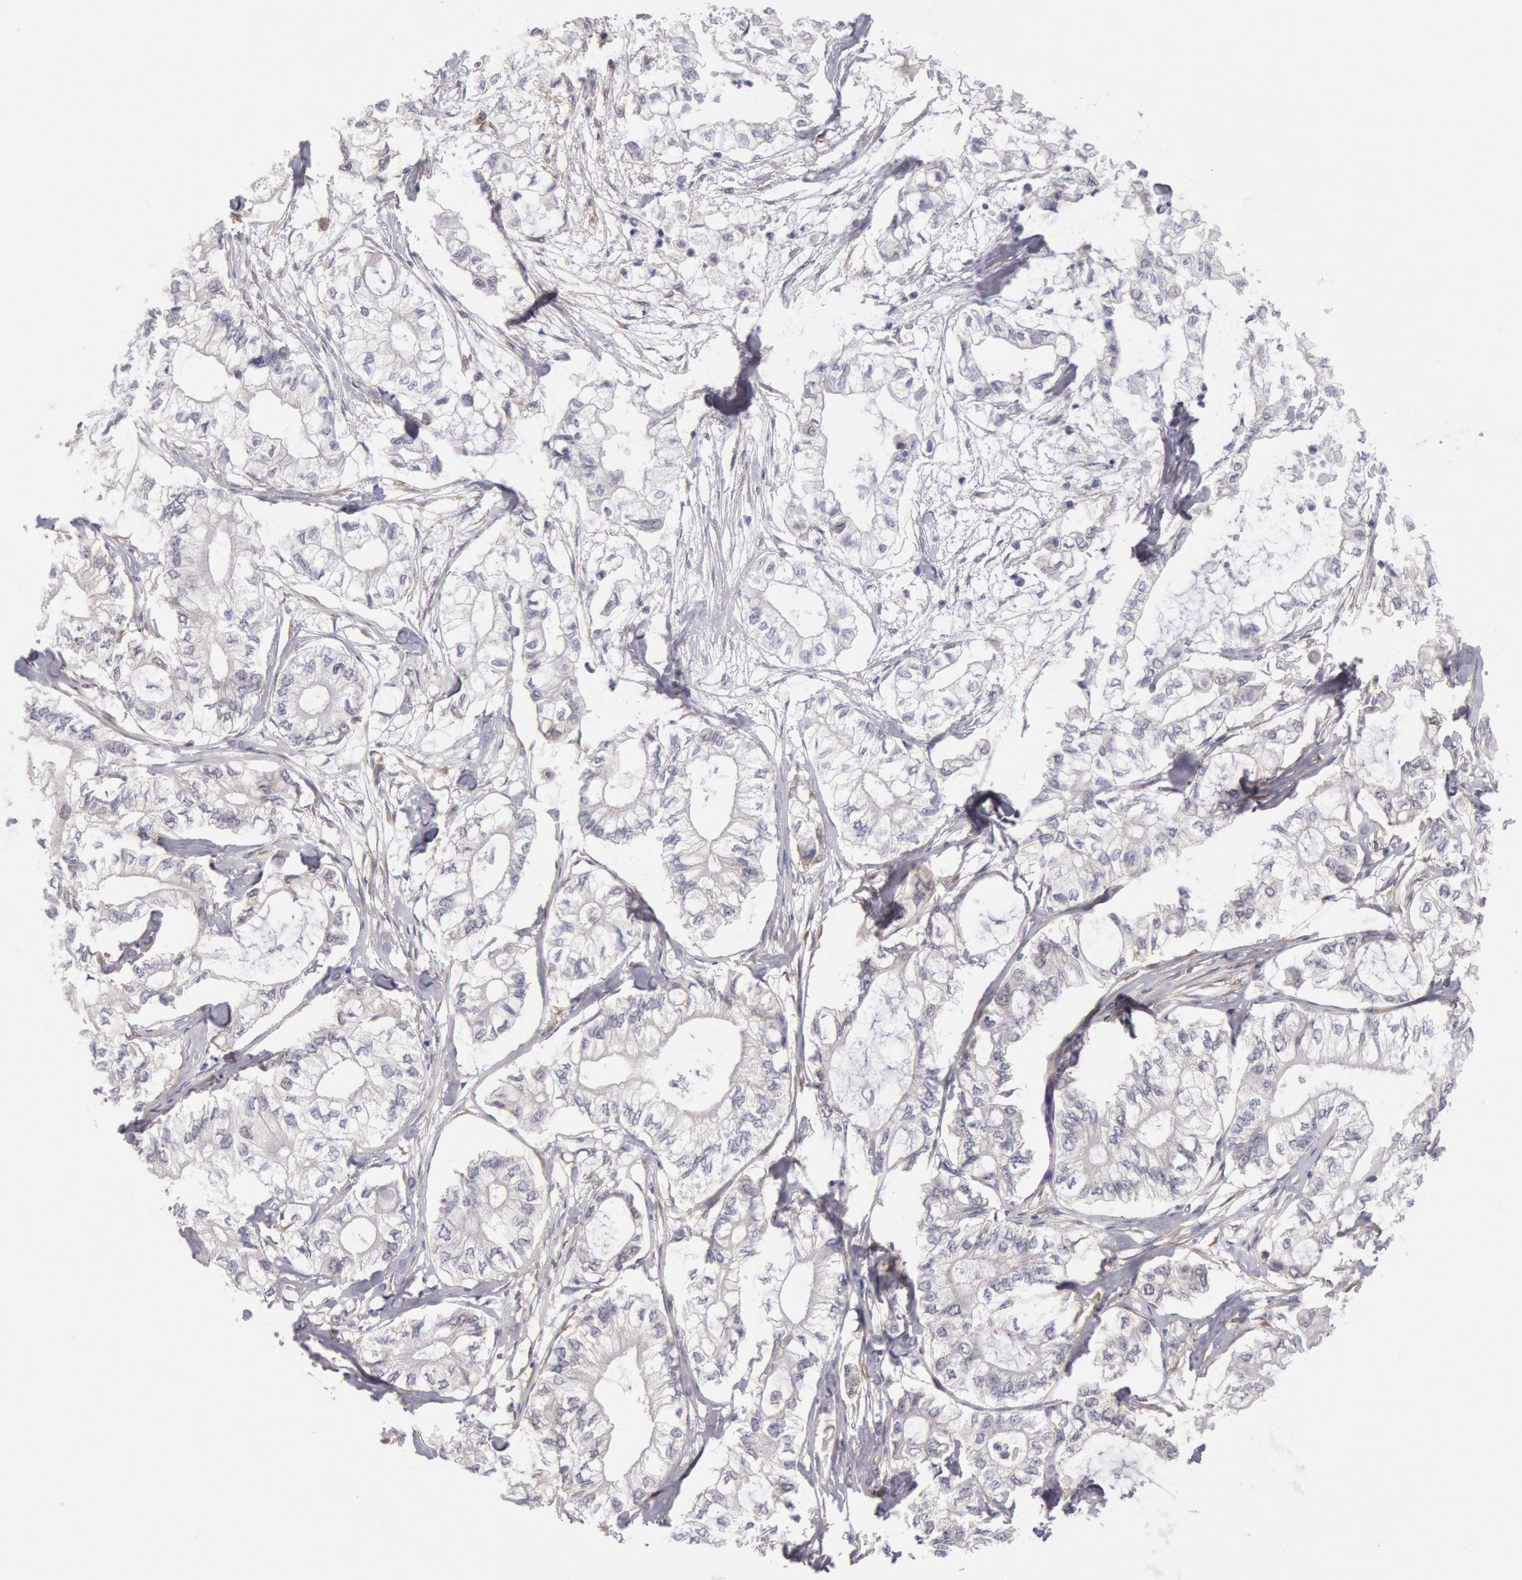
{"staining": {"intensity": "negative", "quantity": "none", "location": "none"}, "tissue": "pancreatic cancer", "cell_type": "Tumor cells", "image_type": "cancer", "snomed": [{"axis": "morphology", "description": "Adenocarcinoma, NOS"}, {"axis": "topography", "description": "Pancreas"}], "caption": "Image shows no significant protein expression in tumor cells of pancreatic adenocarcinoma. Nuclei are stained in blue.", "gene": "CCDC50", "patient": {"sex": "male", "age": 79}}